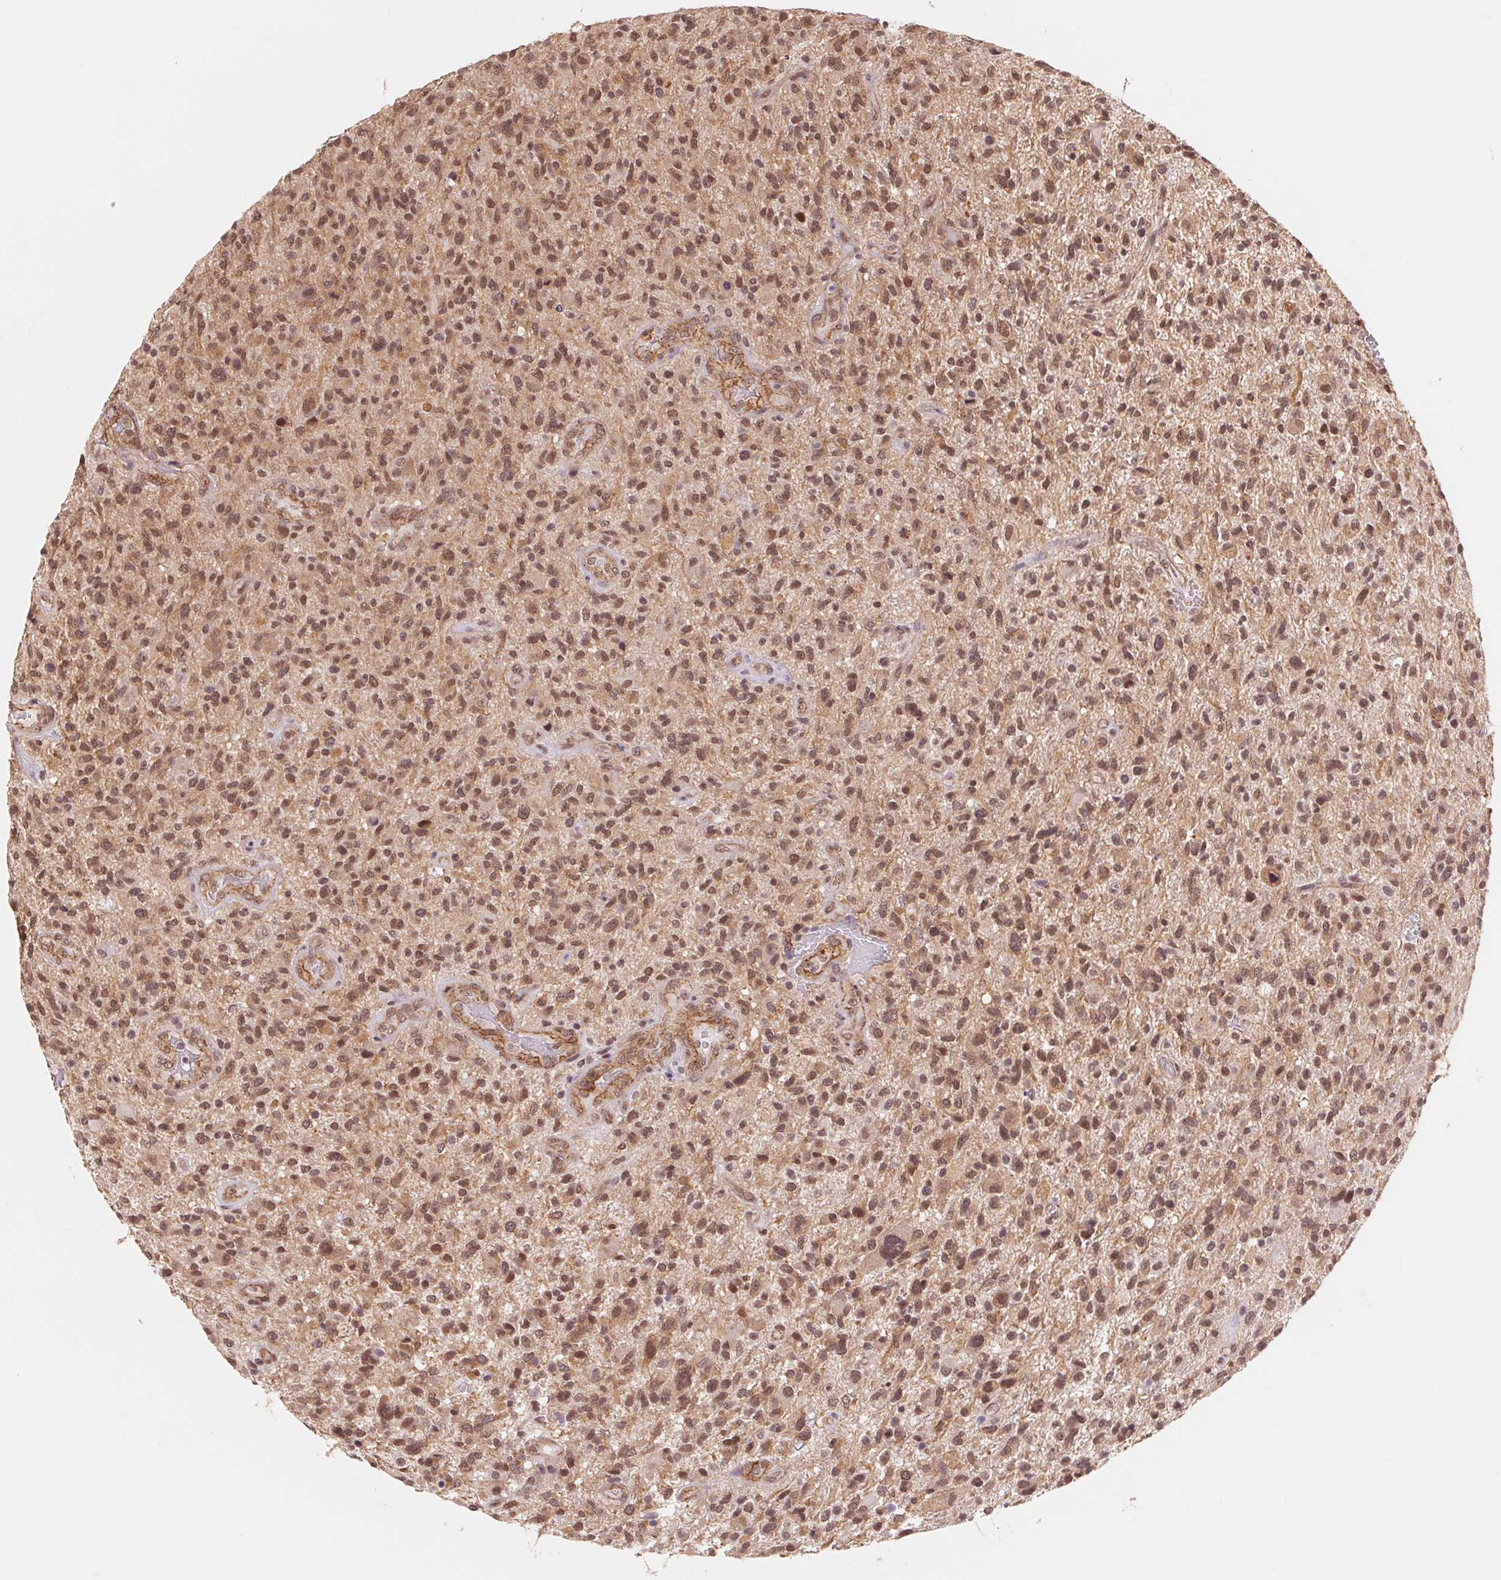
{"staining": {"intensity": "moderate", "quantity": ">75%", "location": "nuclear"}, "tissue": "glioma", "cell_type": "Tumor cells", "image_type": "cancer", "snomed": [{"axis": "morphology", "description": "Glioma, malignant, High grade"}, {"axis": "topography", "description": "Brain"}], "caption": "This is an image of immunohistochemistry staining of glioma, which shows moderate expression in the nuclear of tumor cells.", "gene": "BCAT1", "patient": {"sex": "male", "age": 47}}